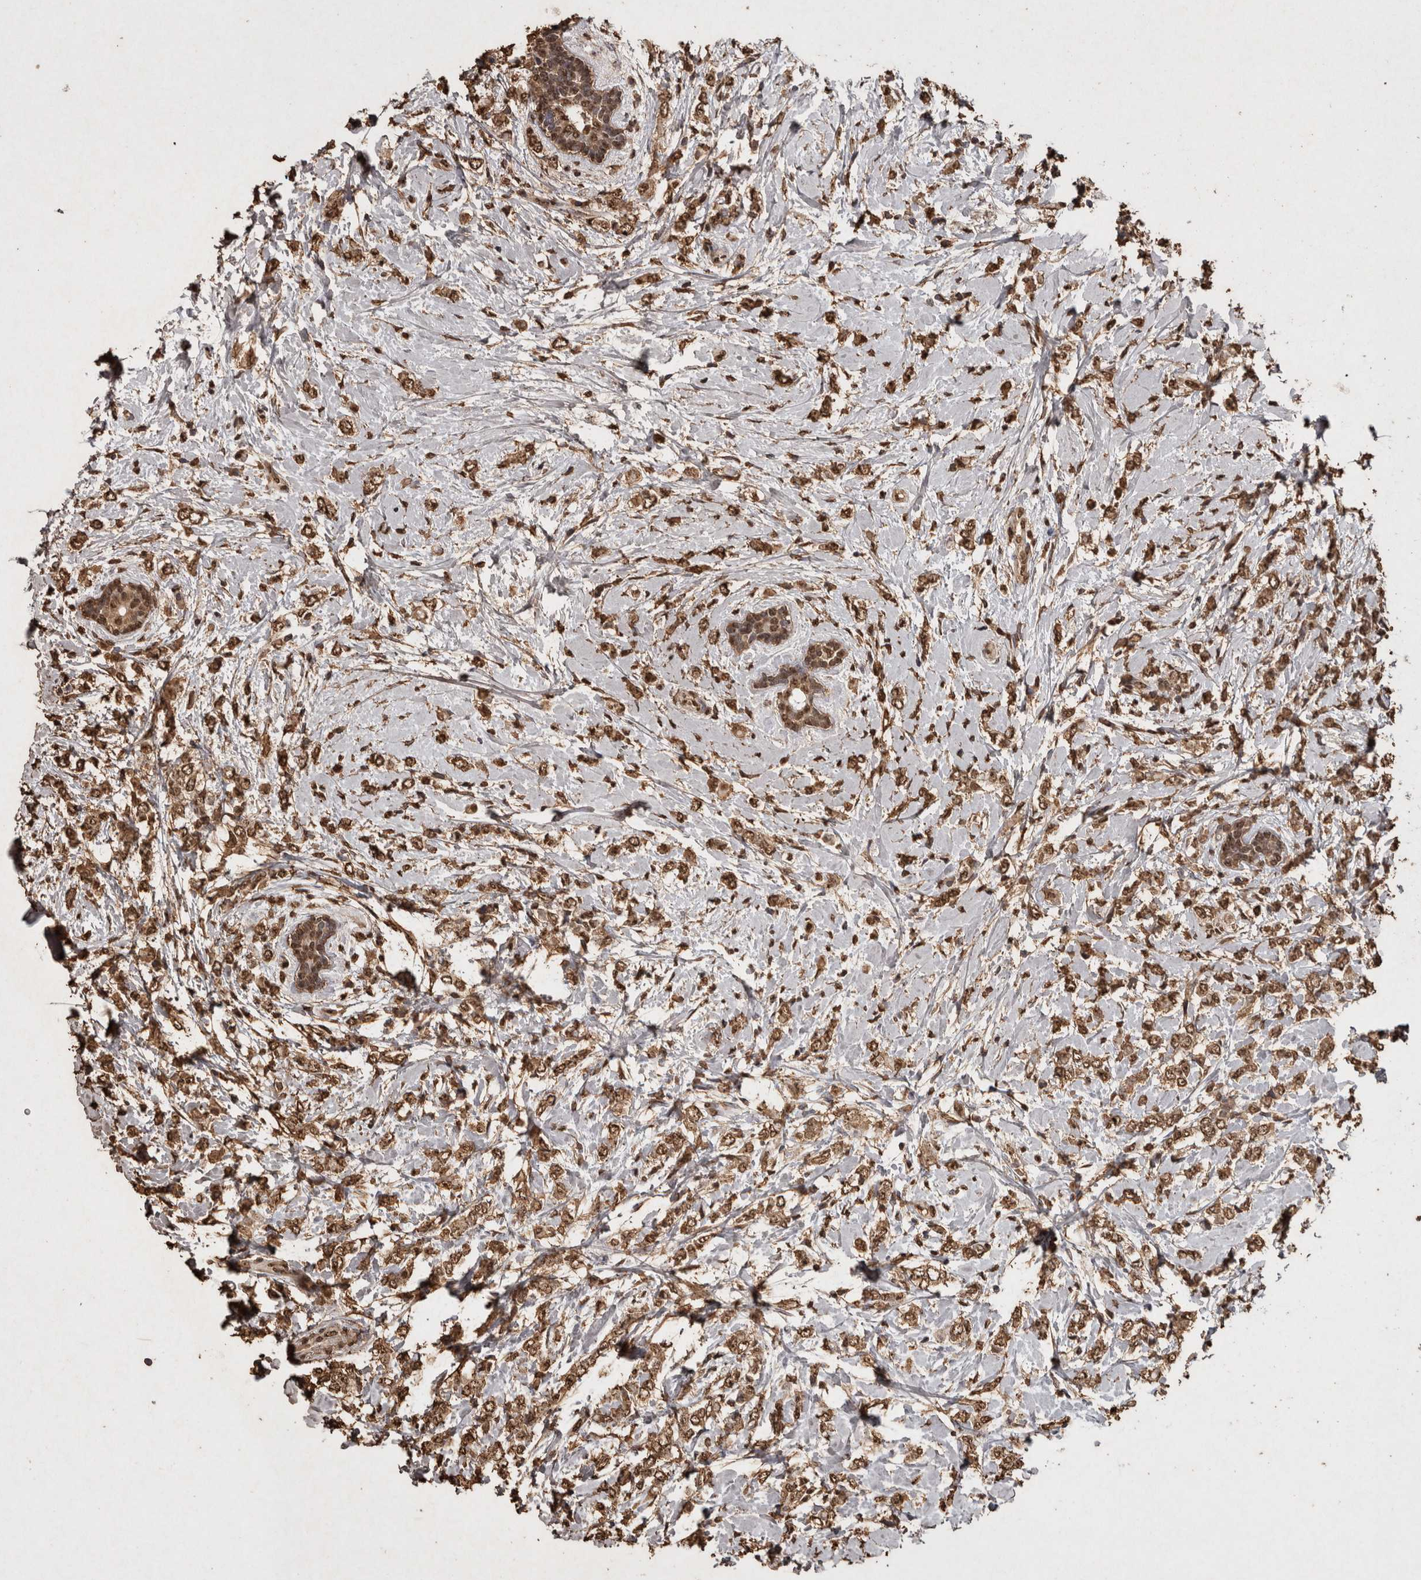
{"staining": {"intensity": "moderate", "quantity": ">75%", "location": "cytoplasmic/membranous,nuclear"}, "tissue": "breast cancer", "cell_type": "Tumor cells", "image_type": "cancer", "snomed": [{"axis": "morphology", "description": "Normal tissue, NOS"}, {"axis": "morphology", "description": "Lobular carcinoma"}, {"axis": "topography", "description": "Breast"}], "caption": "Human lobular carcinoma (breast) stained for a protein (brown) shows moderate cytoplasmic/membranous and nuclear positive positivity in about >75% of tumor cells.", "gene": "FSTL3", "patient": {"sex": "female", "age": 47}}